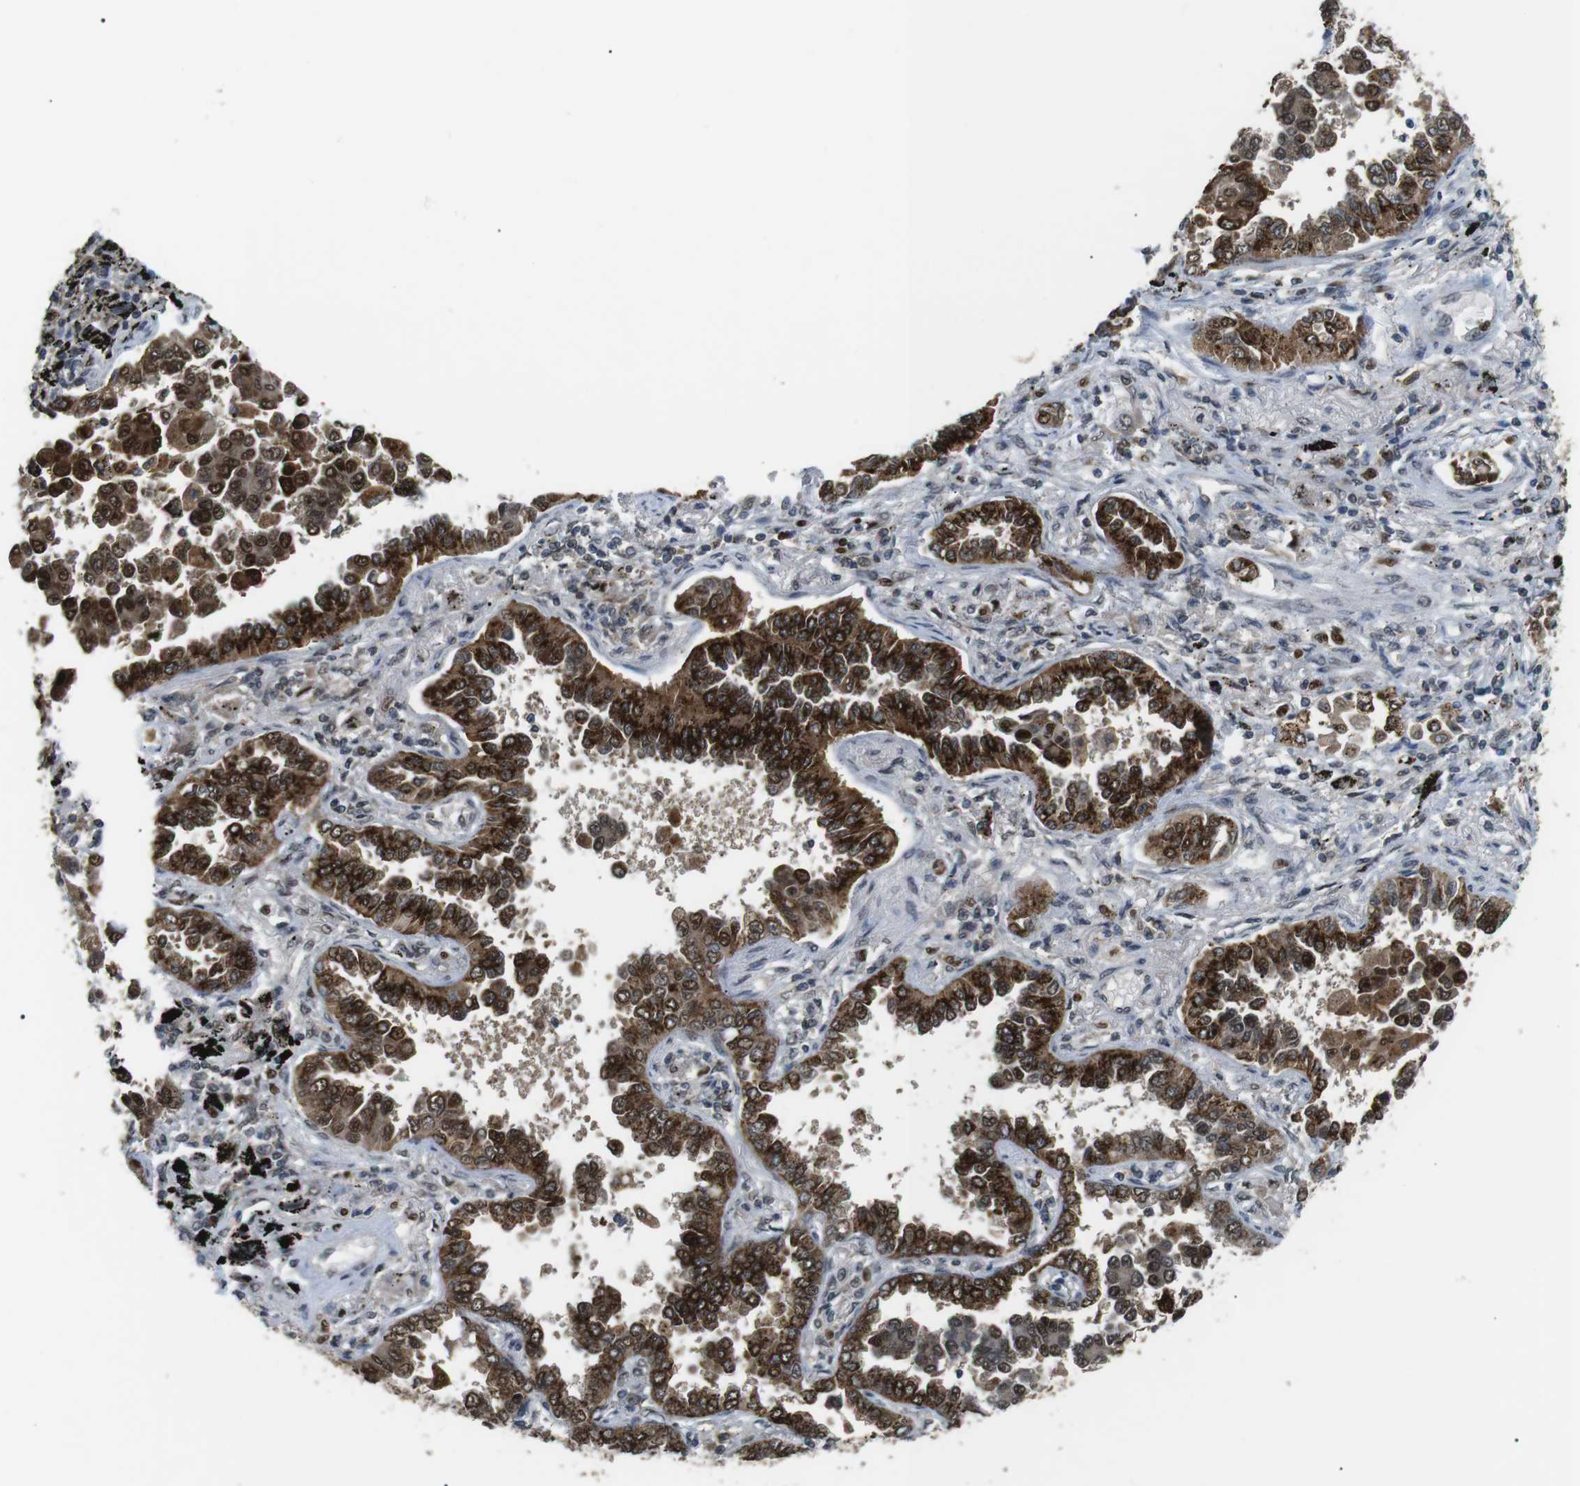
{"staining": {"intensity": "strong", "quantity": ">75%", "location": "cytoplasmic/membranous,nuclear"}, "tissue": "lung cancer", "cell_type": "Tumor cells", "image_type": "cancer", "snomed": [{"axis": "morphology", "description": "Normal tissue, NOS"}, {"axis": "morphology", "description": "Adenocarcinoma, NOS"}, {"axis": "topography", "description": "Lung"}], "caption": "A brown stain highlights strong cytoplasmic/membranous and nuclear expression of a protein in human lung cancer (adenocarcinoma) tumor cells.", "gene": "ORAI3", "patient": {"sex": "male", "age": 59}}